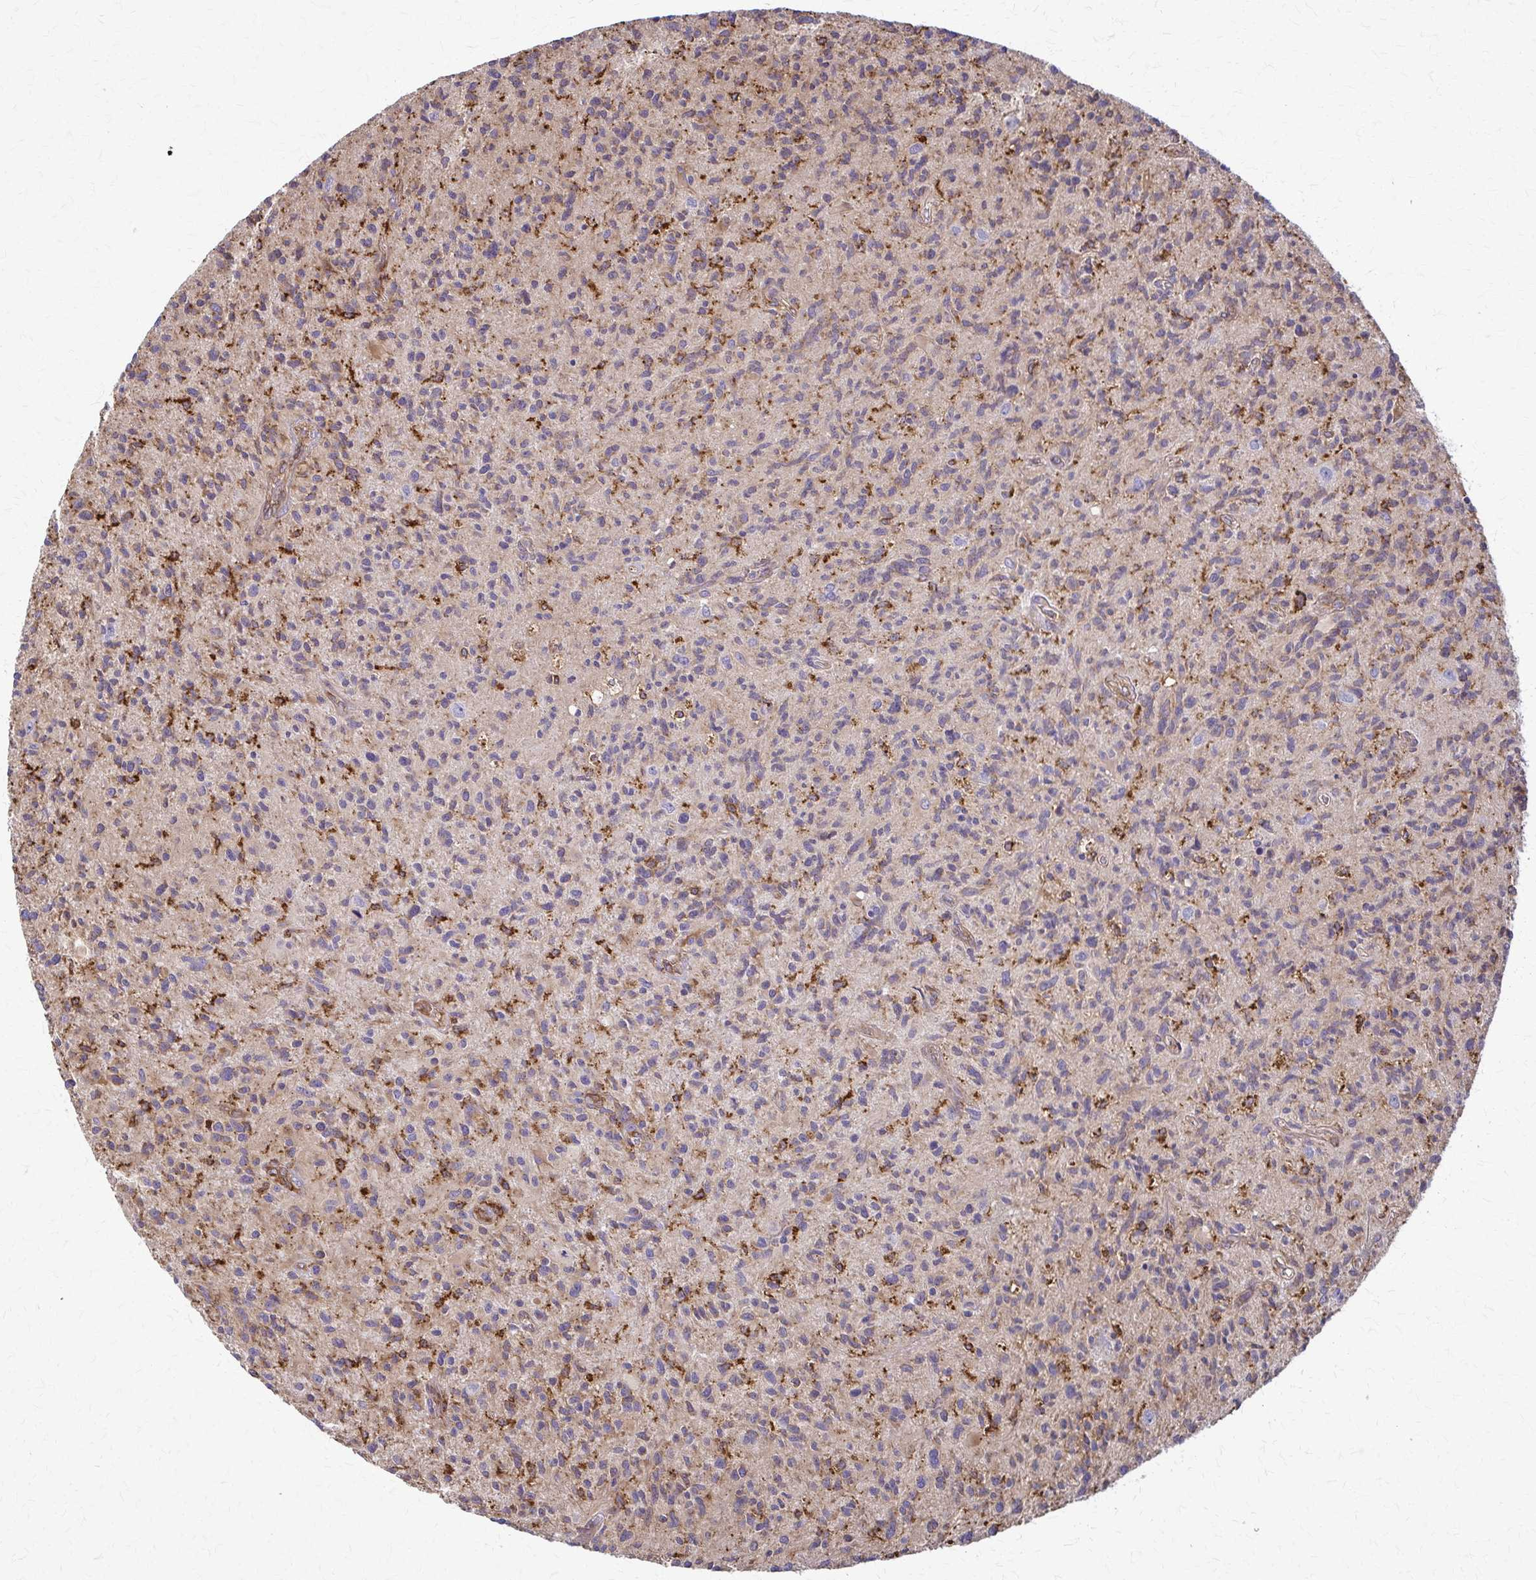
{"staining": {"intensity": "moderate", "quantity": "<25%", "location": "cytoplasmic/membranous"}, "tissue": "glioma", "cell_type": "Tumor cells", "image_type": "cancer", "snomed": [{"axis": "morphology", "description": "Glioma, malignant, High grade"}, {"axis": "topography", "description": "Brain"}], "caption": "Tumor cells demonstrate low levels of moderate cytoplasmic/membranous staining in about <25% of cells in human malignant glioma (high-grade).", "gene": "WASF2", "patient": {"sex": "female", "age": 70}}